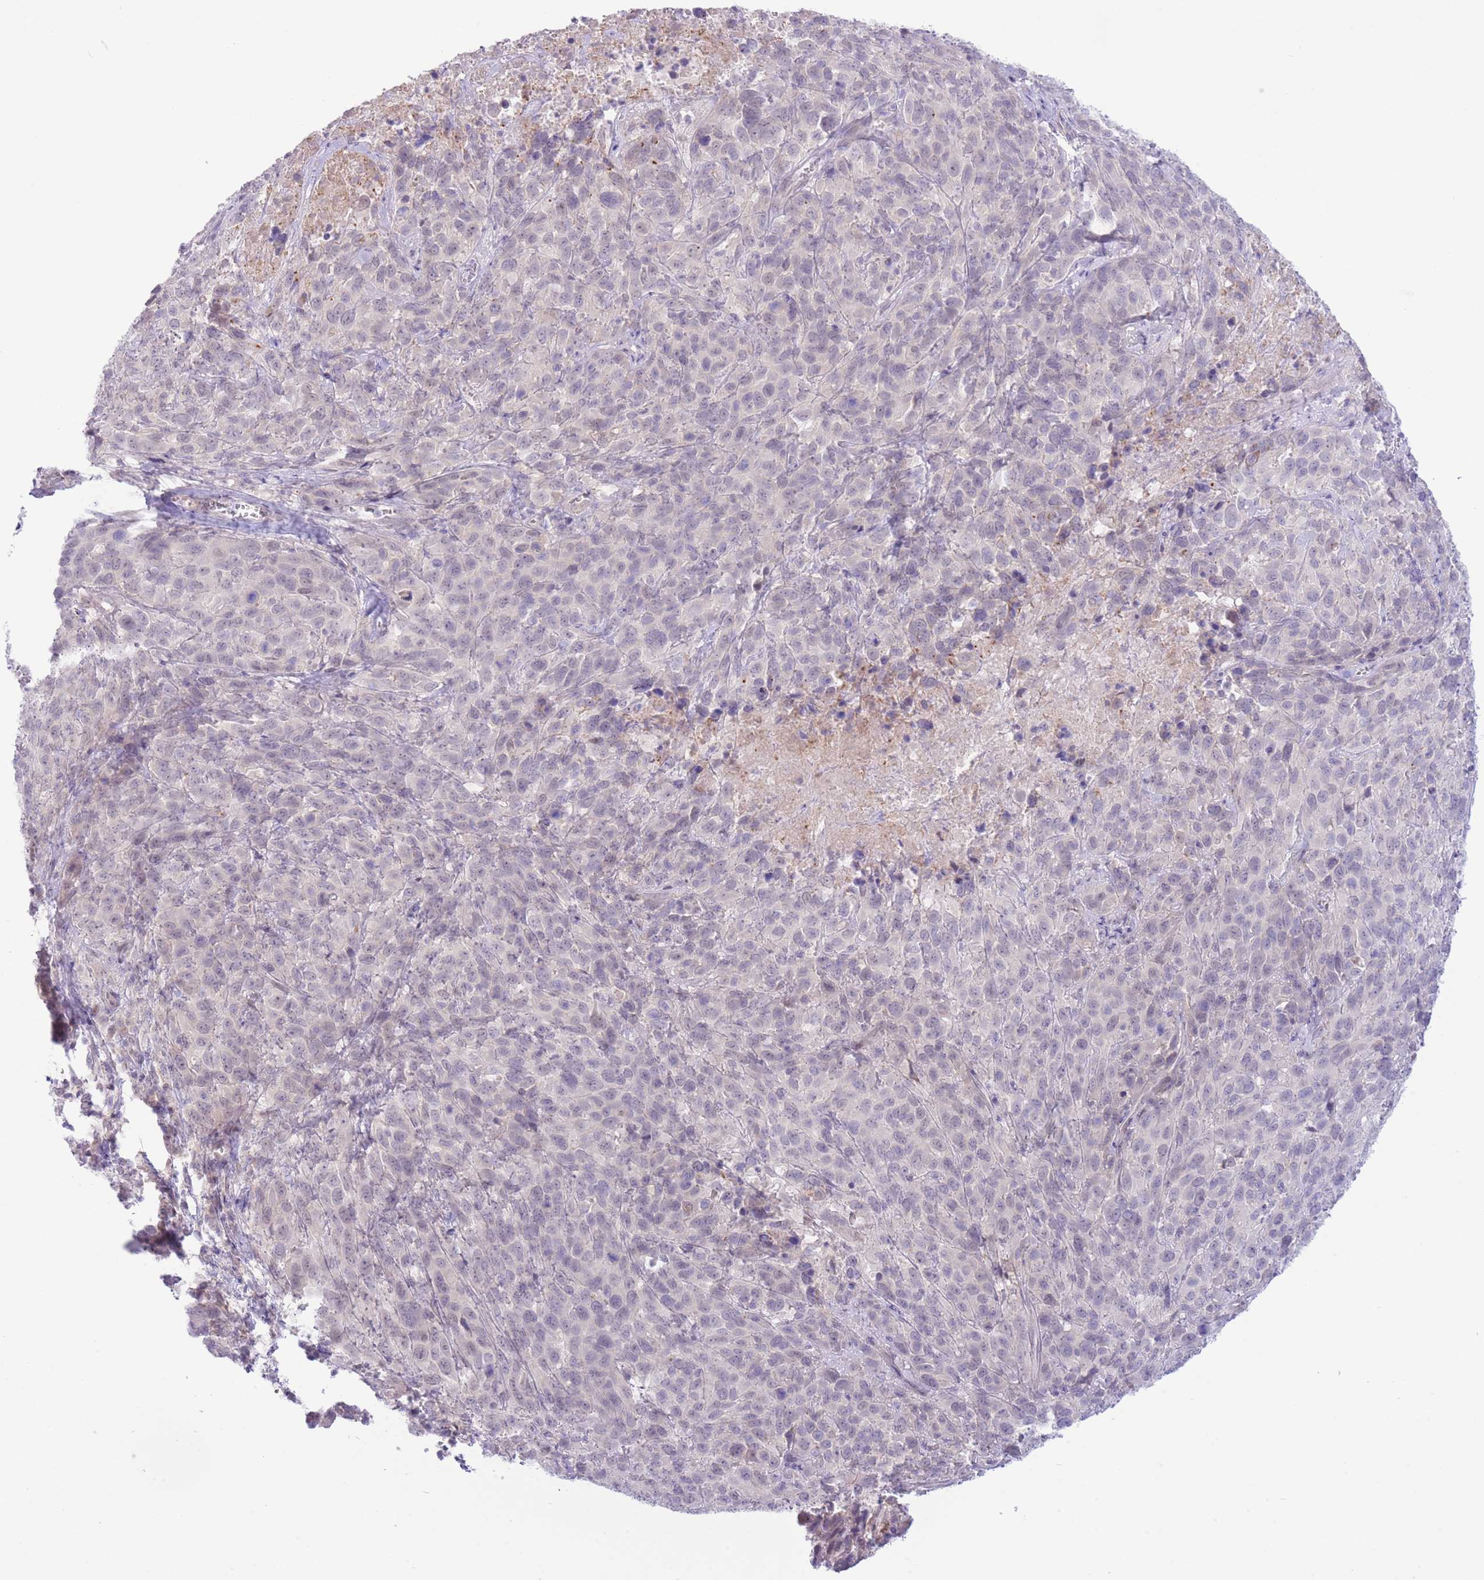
{"staining": {"intensity": "negative", "quantity": "none", "location": "none"}, "tissue": "cervical cancer", "cell_type": "Tumor cells", "image_type": "cancer", "snomed": [{"axis": "morphology", "description": "Squamous cell carcinoma, NOS"}, {"axis": "topography", "description": "Cervix"}], "caption": "Human cervical cancer stained for a protein using immunohistochemistry (IHC) demonstrates no staining in tumor cells.", "gene": "FBXO46", "patient": {"sex": "female", "age": 51}}